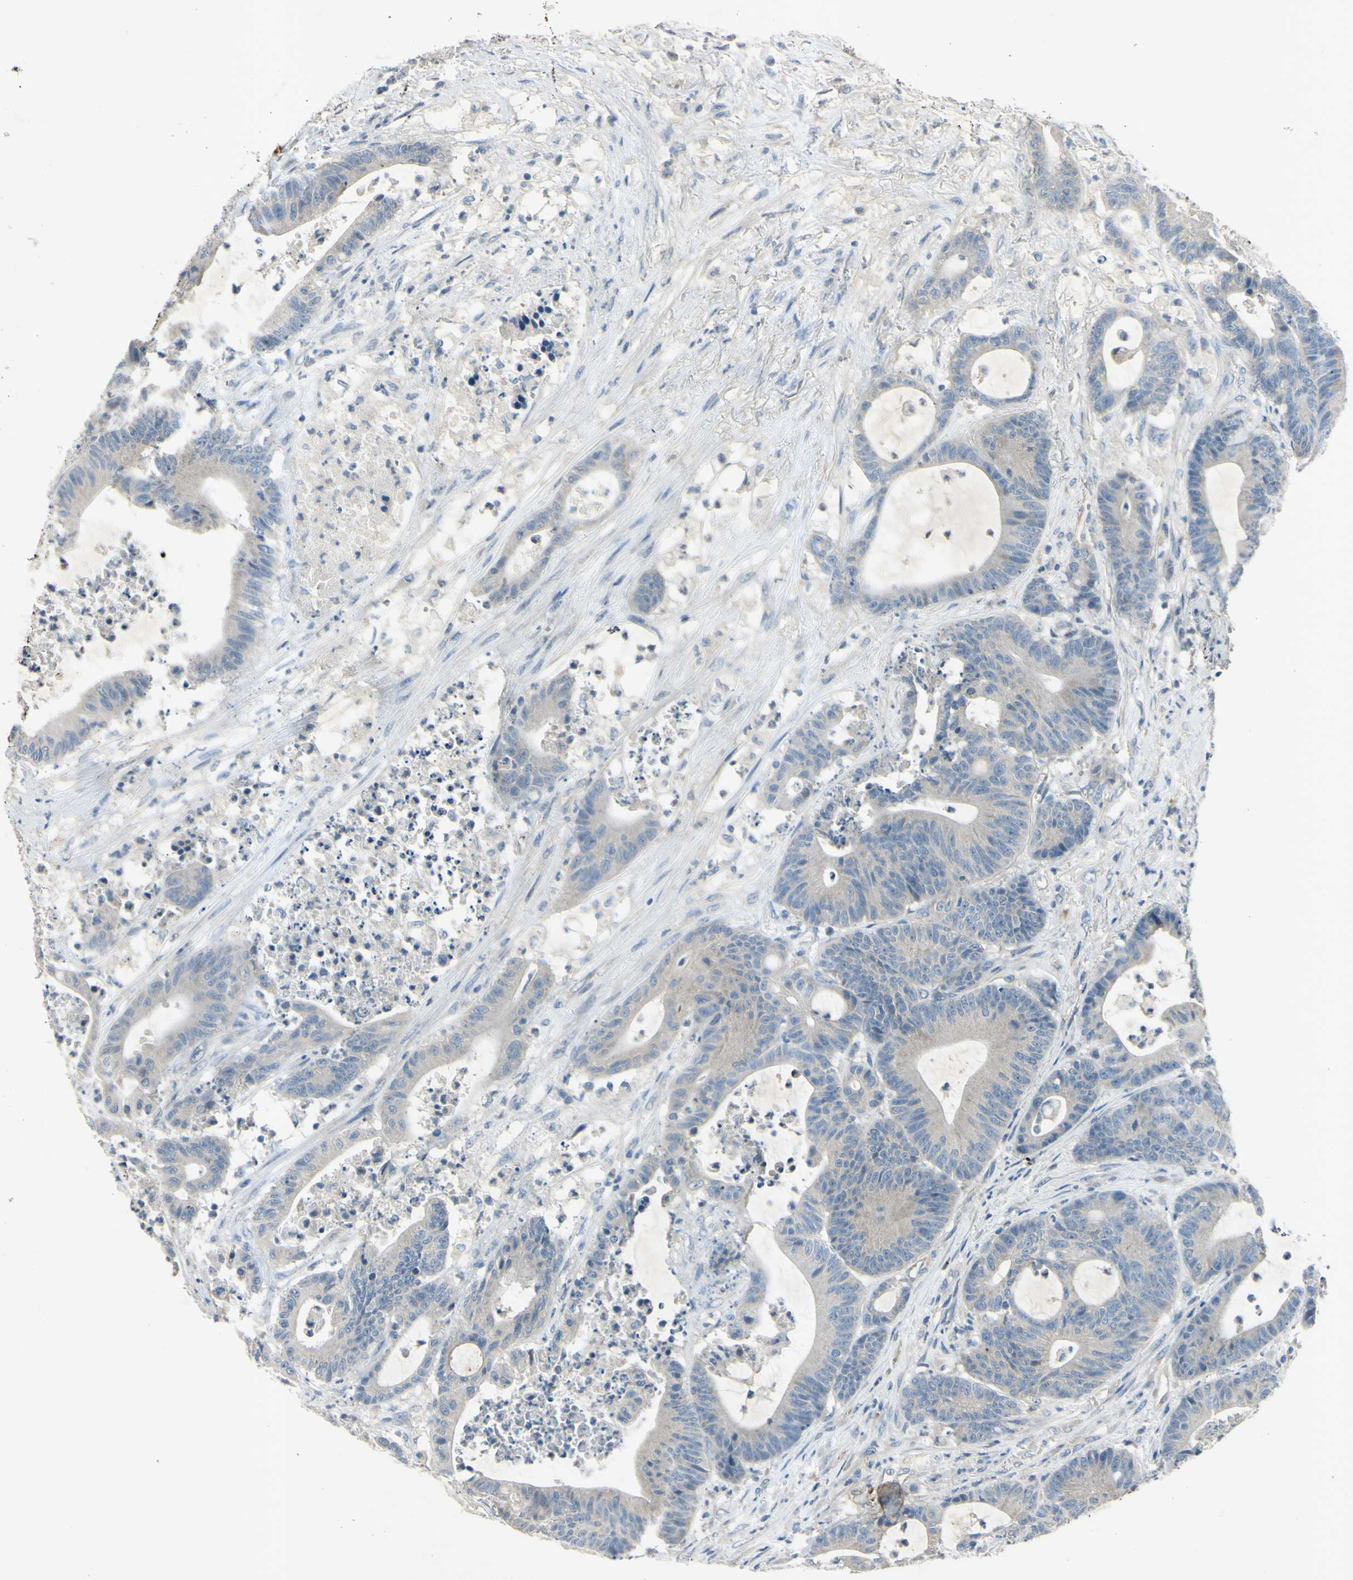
{"staining": {"intensity": "negative", "quantity": "none", "location": "none"}, "tissue": "colorectal cancer", "cell_type": "Tumor cells", "image_type": "cancer", "snomed": [{"axis": "morphology", "description": "Adenocarcinoma, NOS"}, {"axis": "topography", "description": "Colon"}], "caption": "The image exhibits no significant staining in tumor cells of colorectal adenocarcinoma.", "gene": "AATK", "patient": {"sex": "female", "age": 84}}